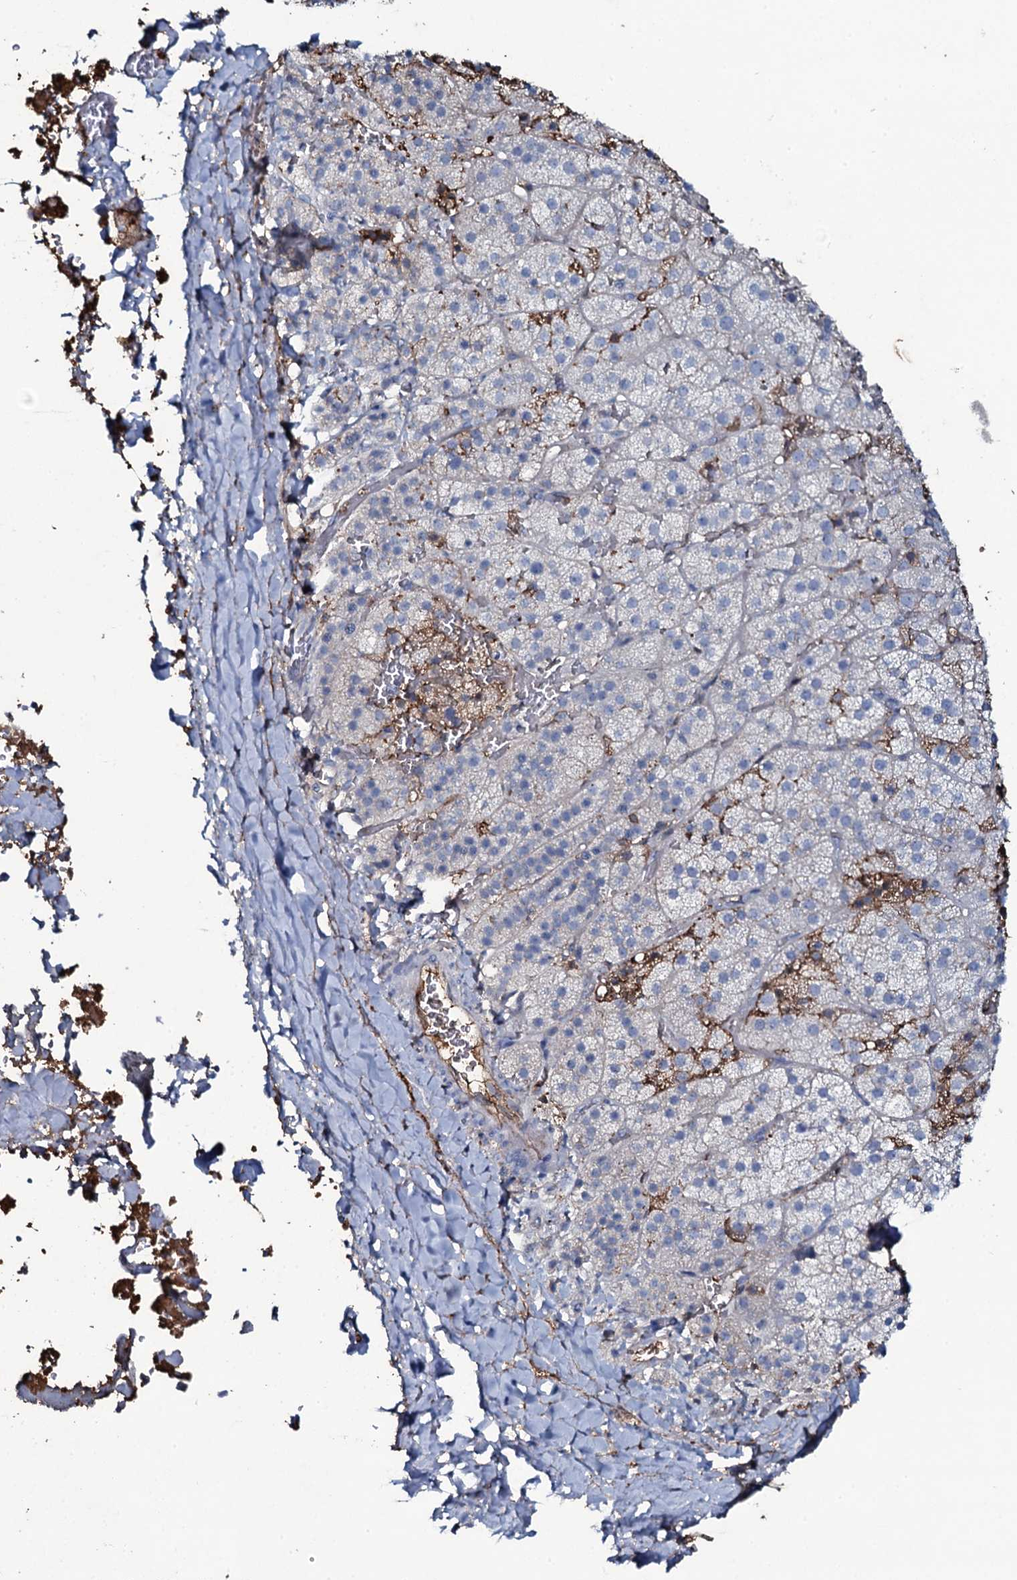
{"staining": {"intensity": "weak", "quantity": "25%-75%", "location": "cytoplasmic/membranous"}, "tissue": "adrenal gland", "cell_type": "Glandular cells", "image_type": "normal", "snomed": [{"axis": "morphology", "description": "Normal tissue, NOS"}, {"axis": "topography", "description": "Adrenal gland"}], "caption": "IHC micrograph of normal adrenal gland stained for a protein (brown), which demonstrates low levels of weak cytoplasmic/membranous expression in approximately 25%-75% of glandular cells.", "gene": "EDN1", "patient": {"sex": "female", "age": 44}}